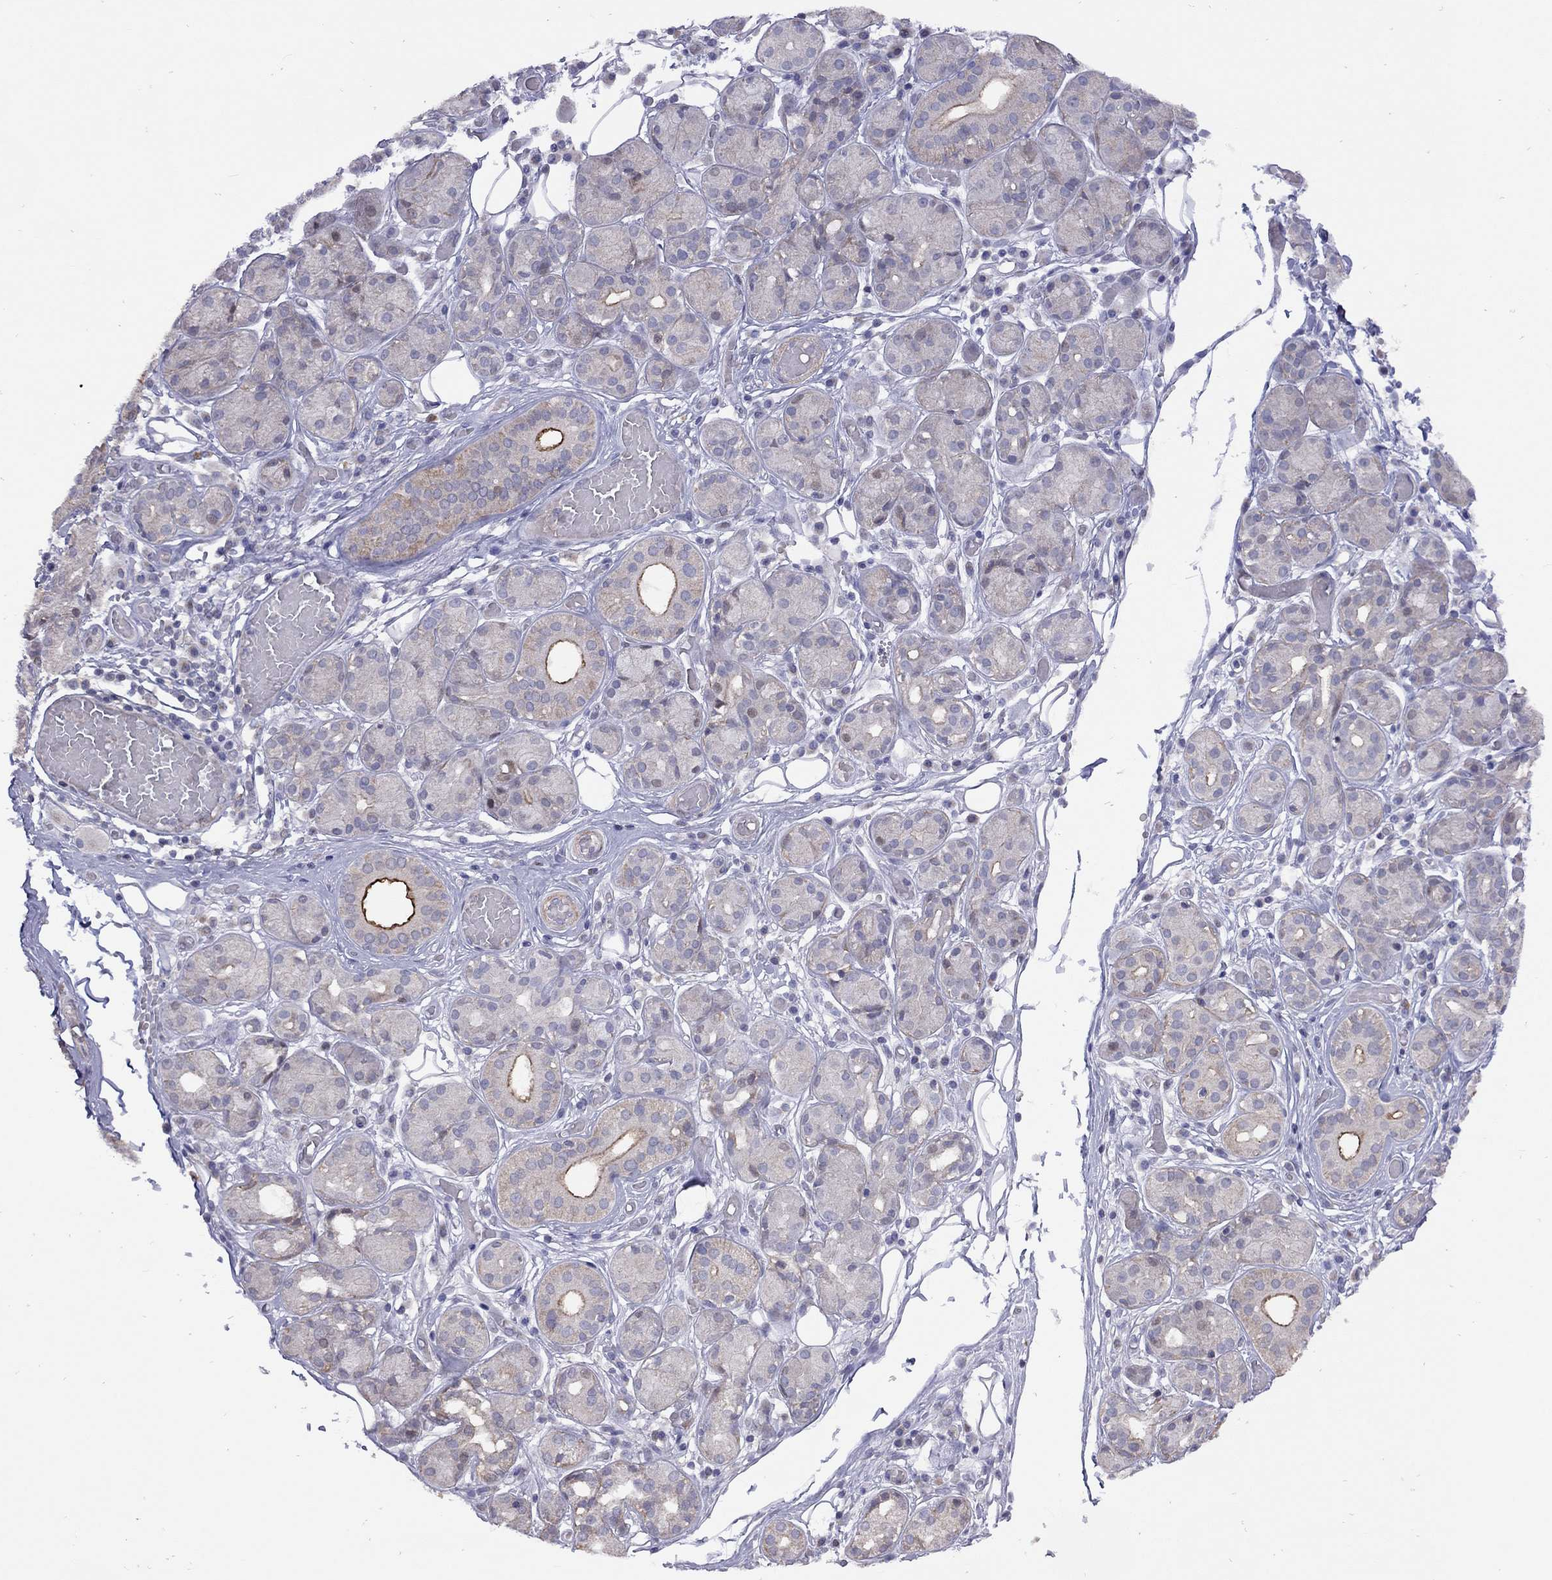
{"staining": {"intensity": "strong", "quantity": "<25%", "location": "cytoplasmic/membranous"}, "tissue": "salivary gland", "cell_type": "Glandular cells", "image_type": "normal", "snomed": [{"axis": "morphology", "description": "Normal tissue, NOS"}, {"axis": "topography", "description": "Salivary gland"}, {"axis": "topography", "description": "Peripheral nerve tissue"}], "caption": "Unremarkable salivary gland displays strong cytoplasmic/membranous staining in approximately <25% of glandular cells (DAB = brown stain, brightfield microscopy at high magnification)..", "gene": "SYTL2", "patient": {"sex": "male", "age": 71}}